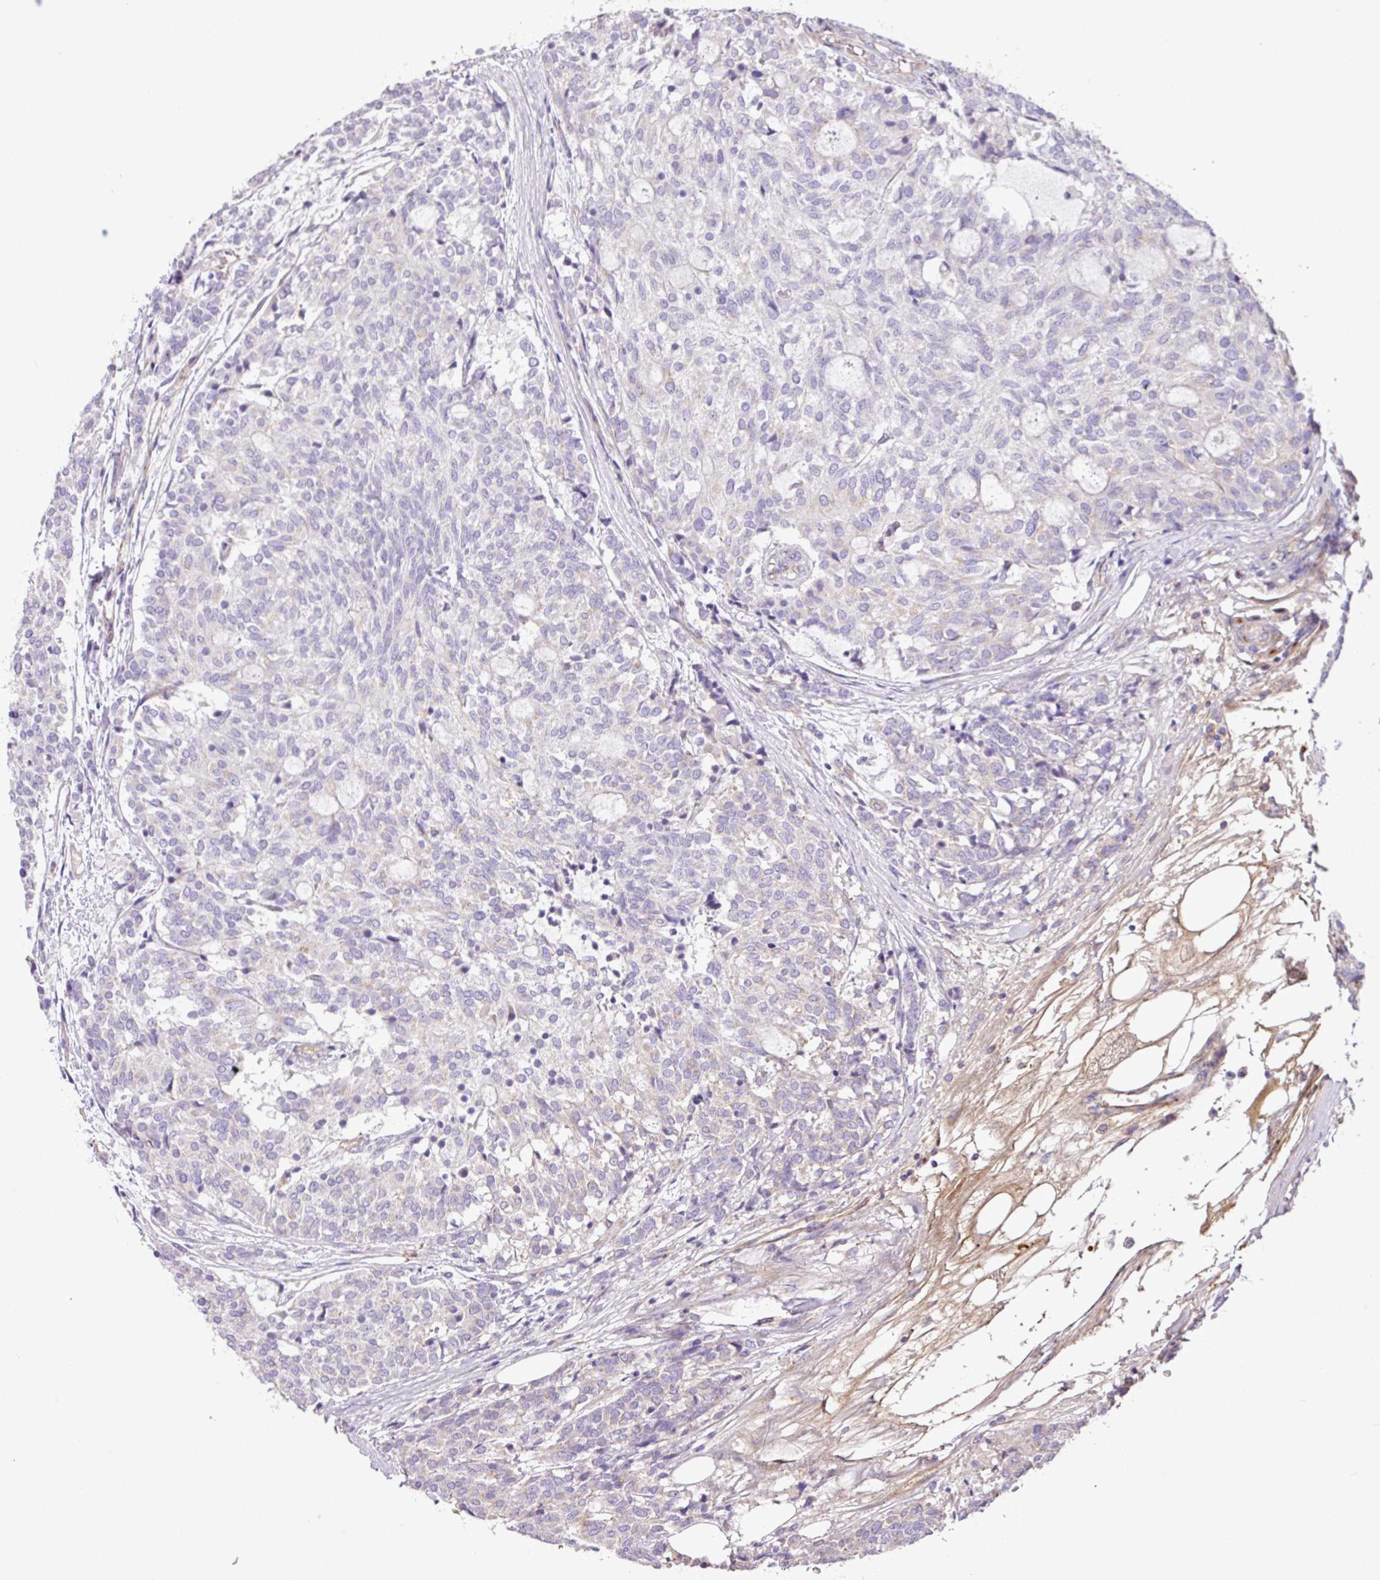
{"staining": {"intensity": "negative", "quantity": "none", "location": "none"}, "tissue": "carcinoid", "cell_type": "Tumor cells", "image_type": "cancer", "snomed": [{"axis": "morphology", "description": "Carcinoid, malignant, NOS"}, {"axis": "topography", "description": "Pancreas"}], "caption": "A micrograph of carcinoid stained for a protein demonstrates no brown staining in tumor cells. (DAB immunohistochemistry (IHC) visualized using brightfield microscopy, high magnification).", "gene": "CTXN2", "patient": {"sex": "female", "age": 54}}